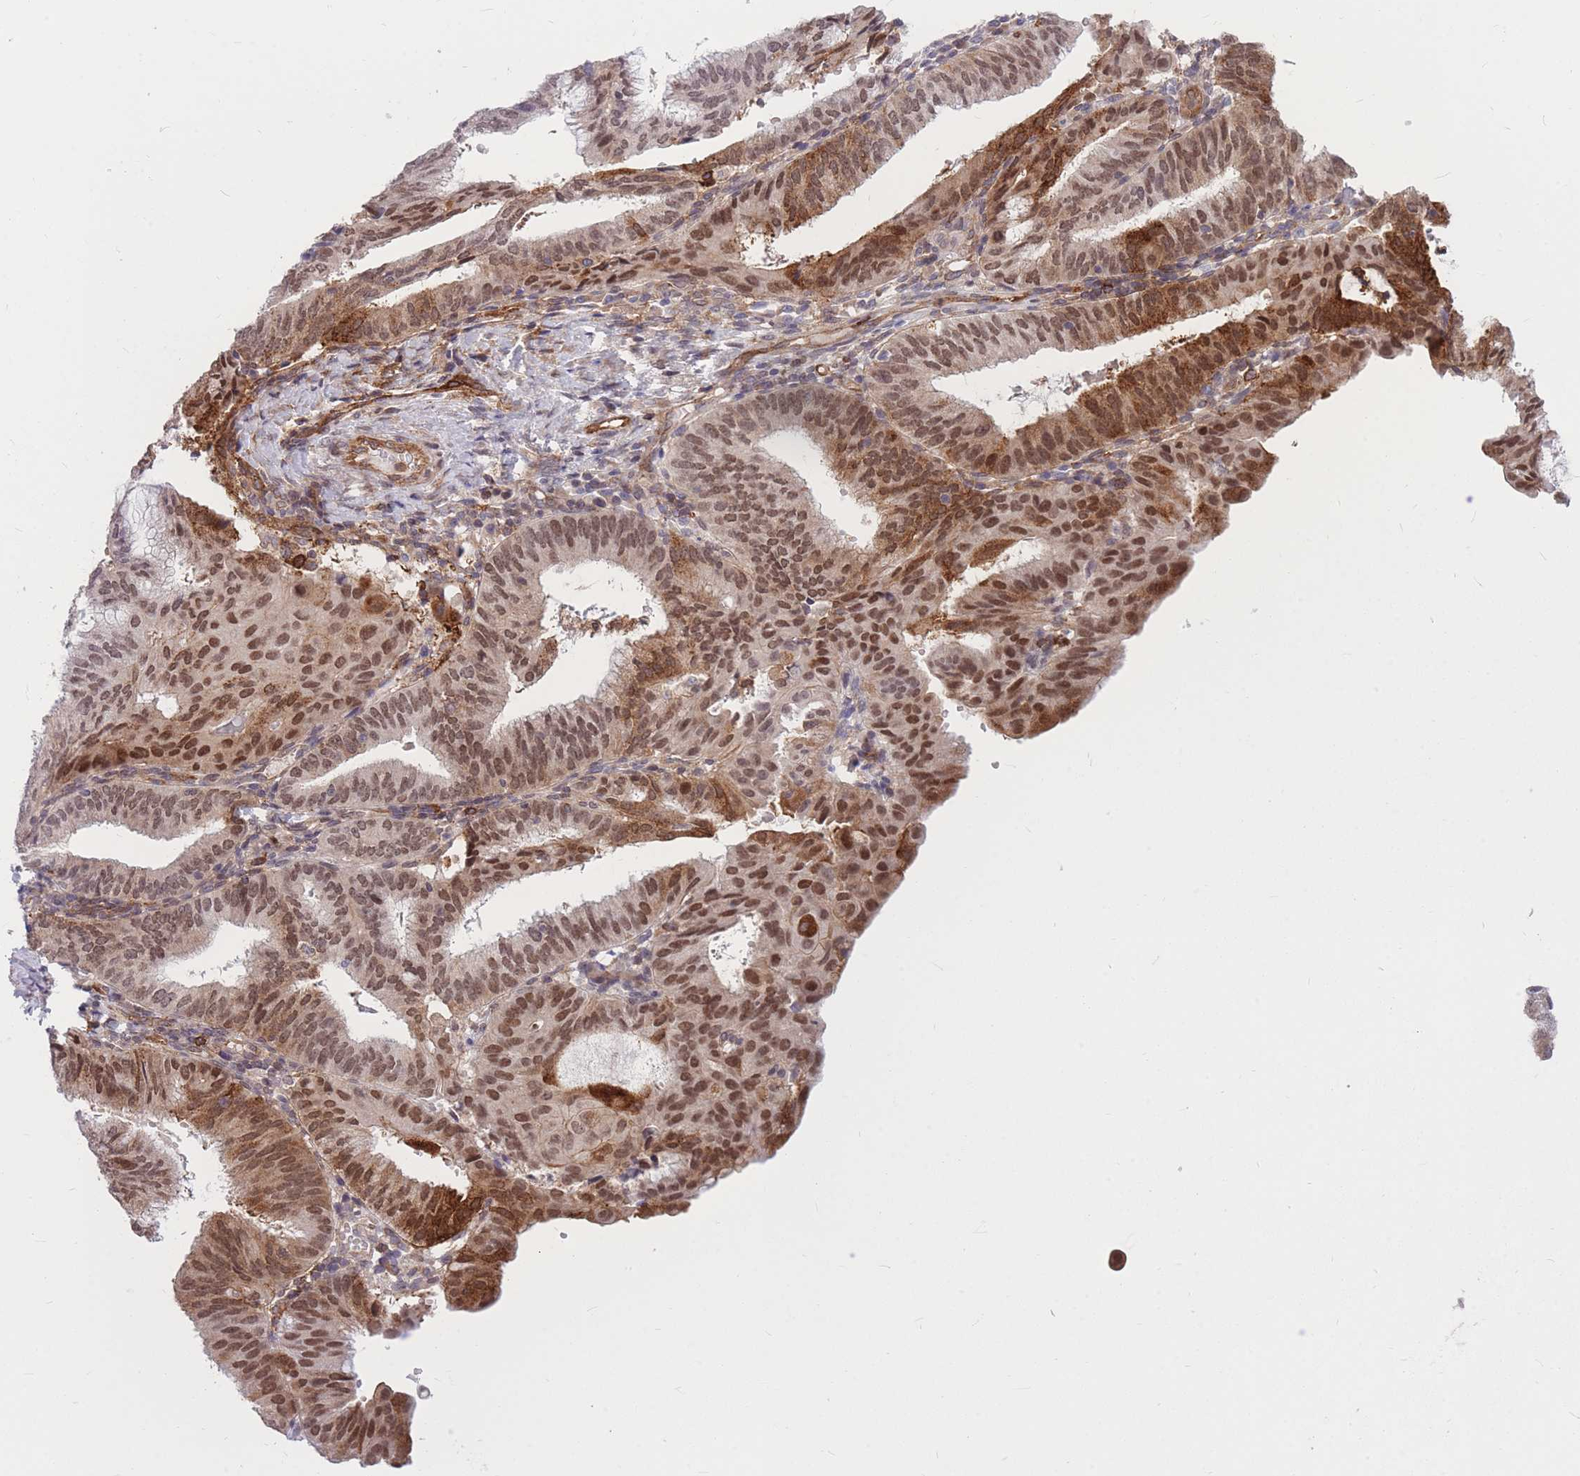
{"staining": {"intensity": "strong", "quantity": ">75%", "location": "cytoplasmic/membranous,nuclear"}, "tissue": "endometrial cancer", "cell_type": "Tumor cells", "image_type": "cancer", "snomed": [{"axis": "morphology", "description": "Adenocarcinoma, NOS"}, {"axis": "topography", "description": "Endometrium"}], "caption": "Strong cytoplasmic/membranous and nuclear protein staining is seen in approximately >75% of tumor cells in adenocarcinoma (endometrial). Ihc stains the protein of interest in brown and the nuclei are stained blue.", "gene": "TCF20", "patient": {"sex": "female", "age": 49}}